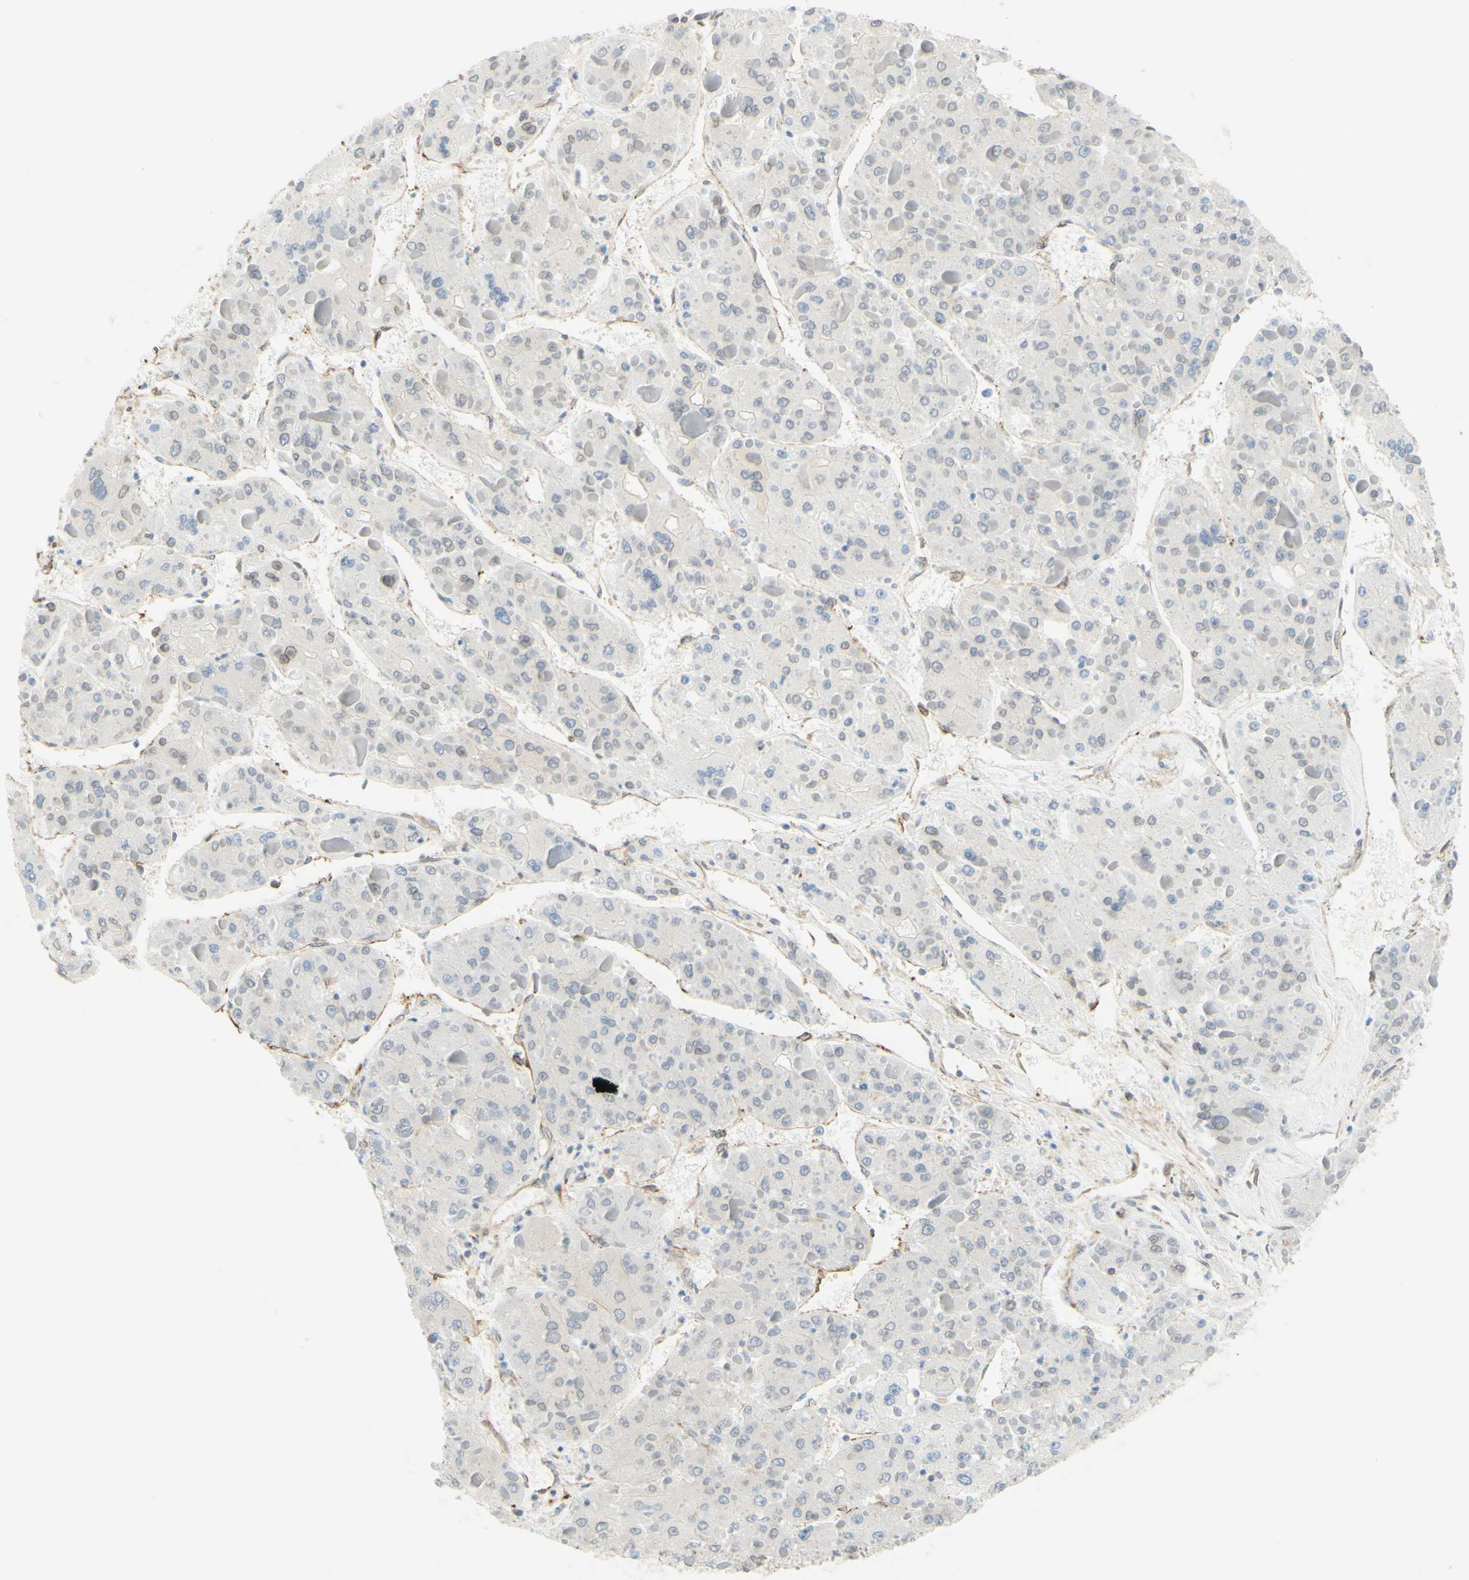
{"staining": {"intensity": "negative", "quantity": "none", "location": "none"}, "tissue": "liver cancer", "cell_type": "Tumor cells", "image_type": "cancer", "snomed": [{"axis": "morphology", "description": "Carcinoma, Hepatocellular, NOS"}, {"axis": "topography", "description": "Liver"}], "caption": "Protein analysis of liver hepatocellular carcinoma exhibits no significant staining in tumor cells.", "gene": "ENDOD1", "patient": {"sex": "female", "age": 73}}